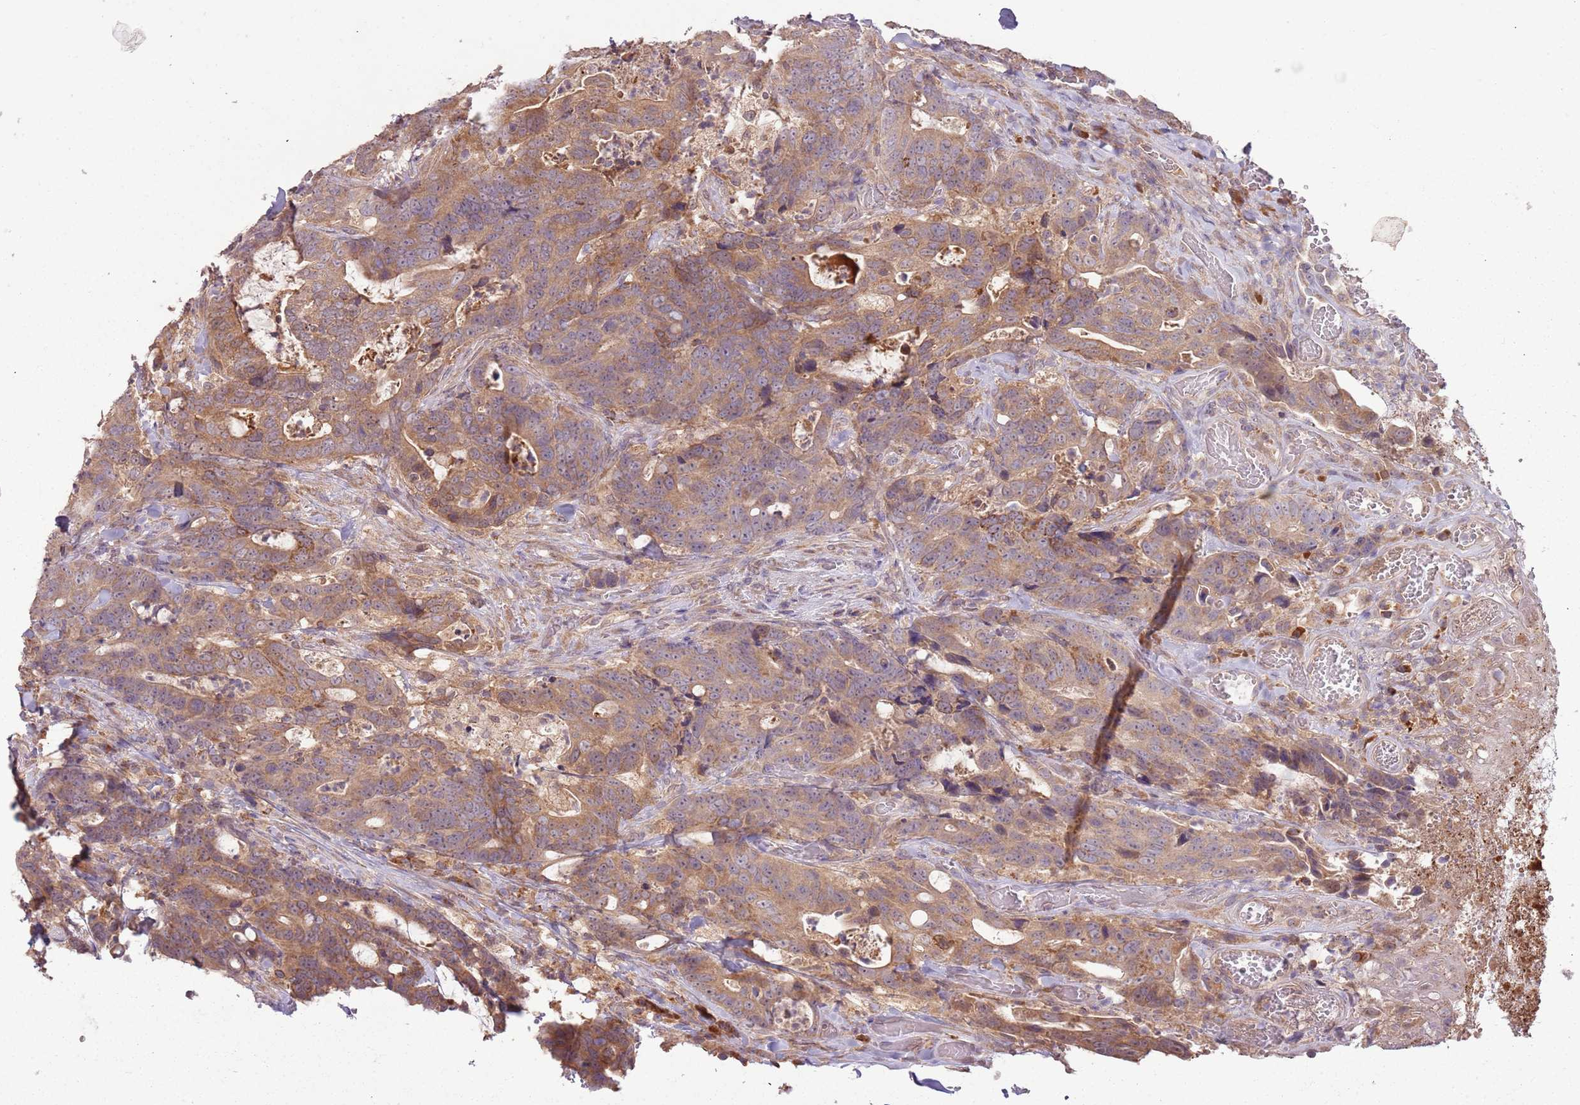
{"staining": {"intensity": "moderate", "quantity": ">75%", "location": "cytoplasmic/membranous"}, "tissue": "colorectal cancer", "cell_type": "Tumor cells", "image_type": "cancer", "snomed": [{"axis": "morphology", "description": "Adenocarcinoma, NOS"}, {"axis": "topography", "description": "Colon"}], "caption": "IHC histopathology image of neoplastic tissue: human colorectal cancer stained using IHC displays medium levels of moderate protein expression localized specifically in the cytoplasmic/membranous of tumor cells, appearing as a cytoplasmic/membranous brown color.", "gene": "FECH", "patient": {"sex": "female", "age": 82}}